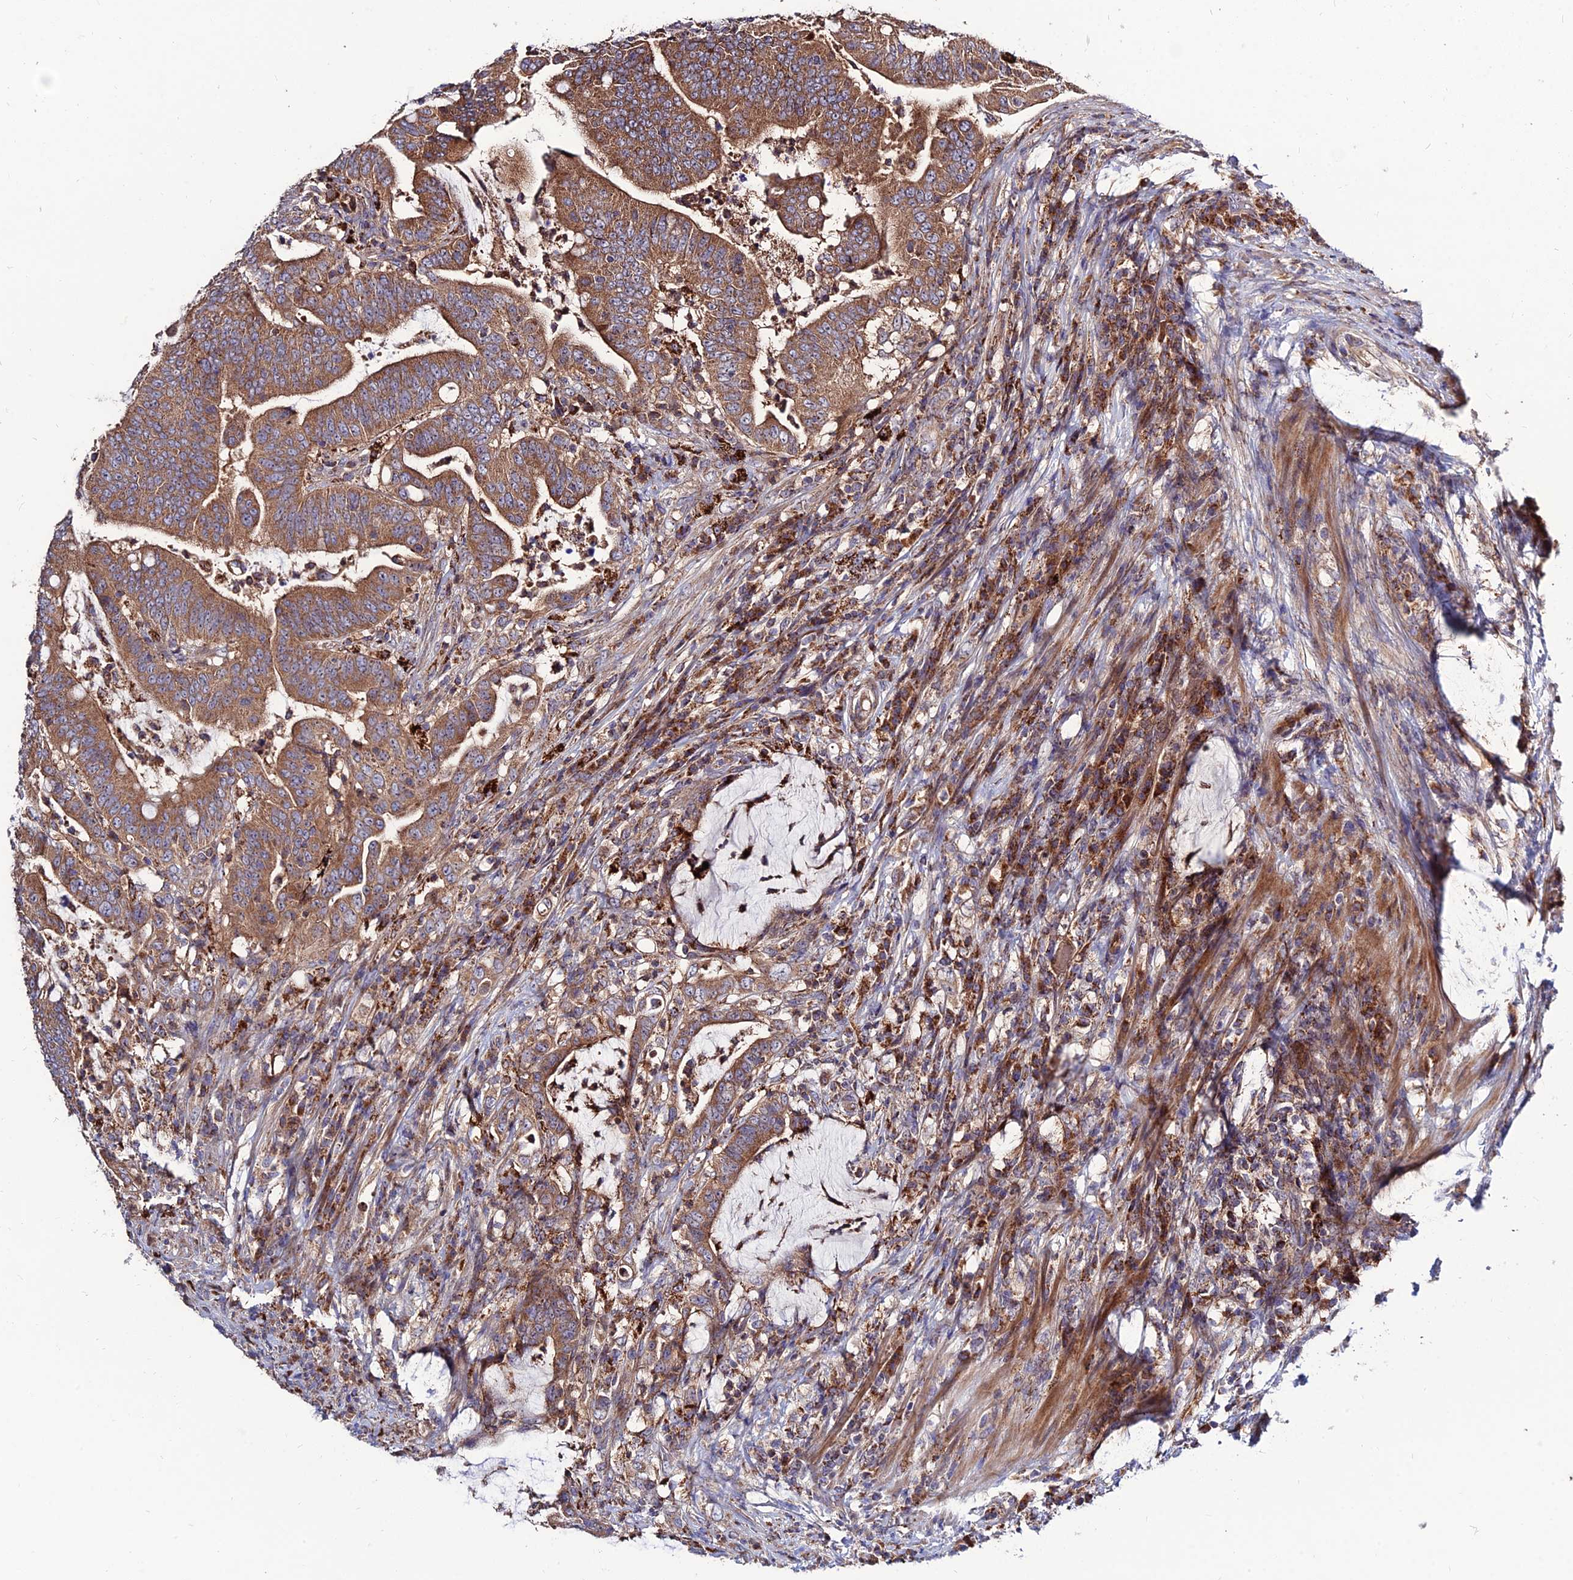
{"staining": {"intensity": "moderate", "quantity": ">75%", "location": "cytoplasmic/membranous"}, "tissue": "colorectal cancer", "cell_type": "Tumor cells", "image_type": "cancer", "snomed": [{"axis": "morphology", "description": "Adenocarcinoma, NOS"}, {"axis": "topography", "description": "Colon"}], "caption": "Tumor cells exhibit medium levels of moderate cytoplasmic/membranous positivity in approximately >75% of cells in colorectal cancer (adenocarcinoma).", "gene": "RIC8B", "patient": {"sex": "female", "age": 66}}